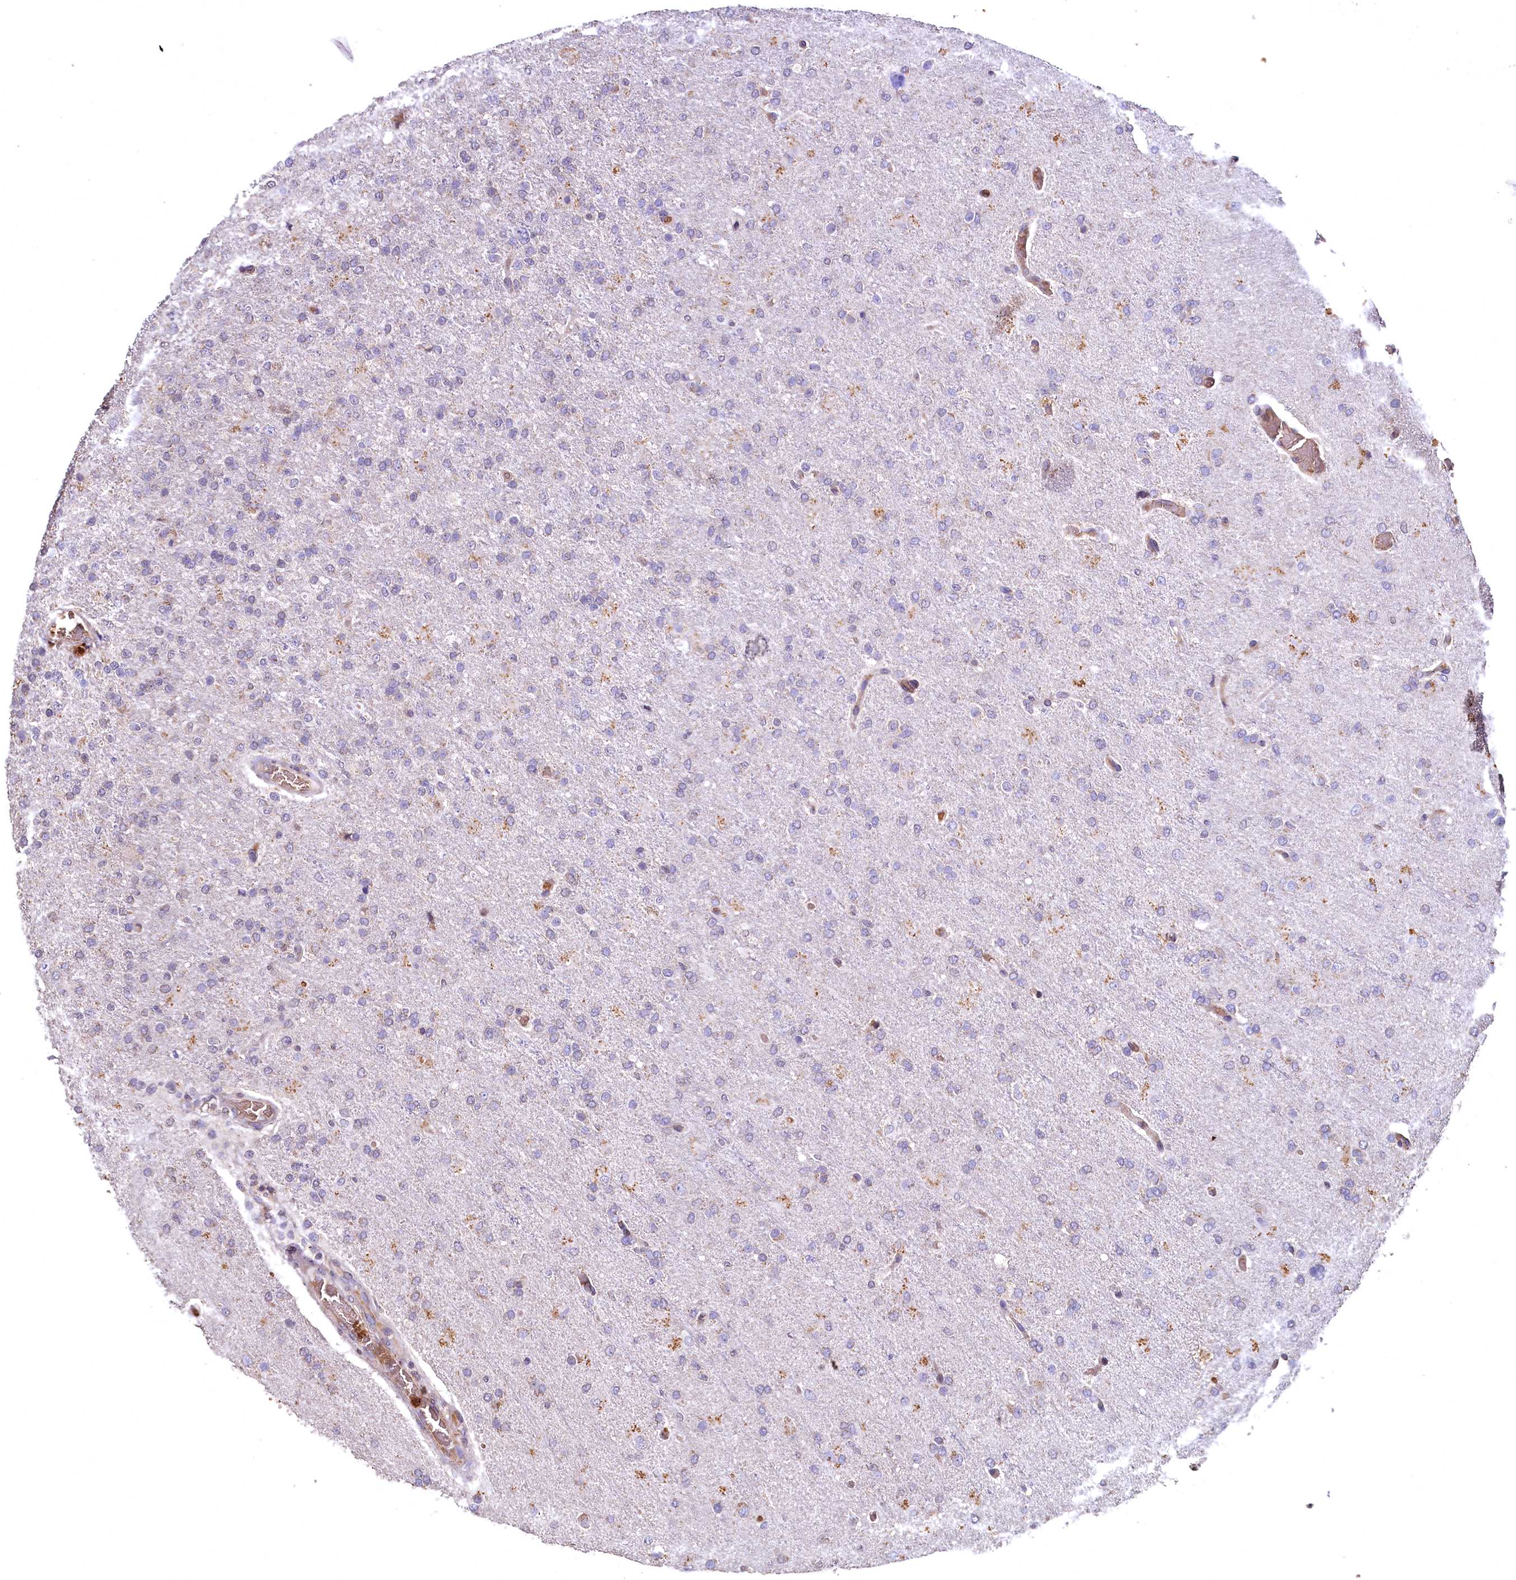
{"staining": {"intensity": "negative", "quantity": "none", "location": "none"}, "tissue": "glioma", "cell_type": "Tumor cells", "image_type": "cancer", "snomed": [{"axis": "morphology", "description": "Glioma, malignant, High grade"}, {"axis": "topography", "description": "Brain"}], "caption": "Malignant high-grade glioma was stained to show a protein in brown. There is no significant staining in tumor cells.", "gene": "SPTA1", "patient": {"sex": "female", "age": 74}}